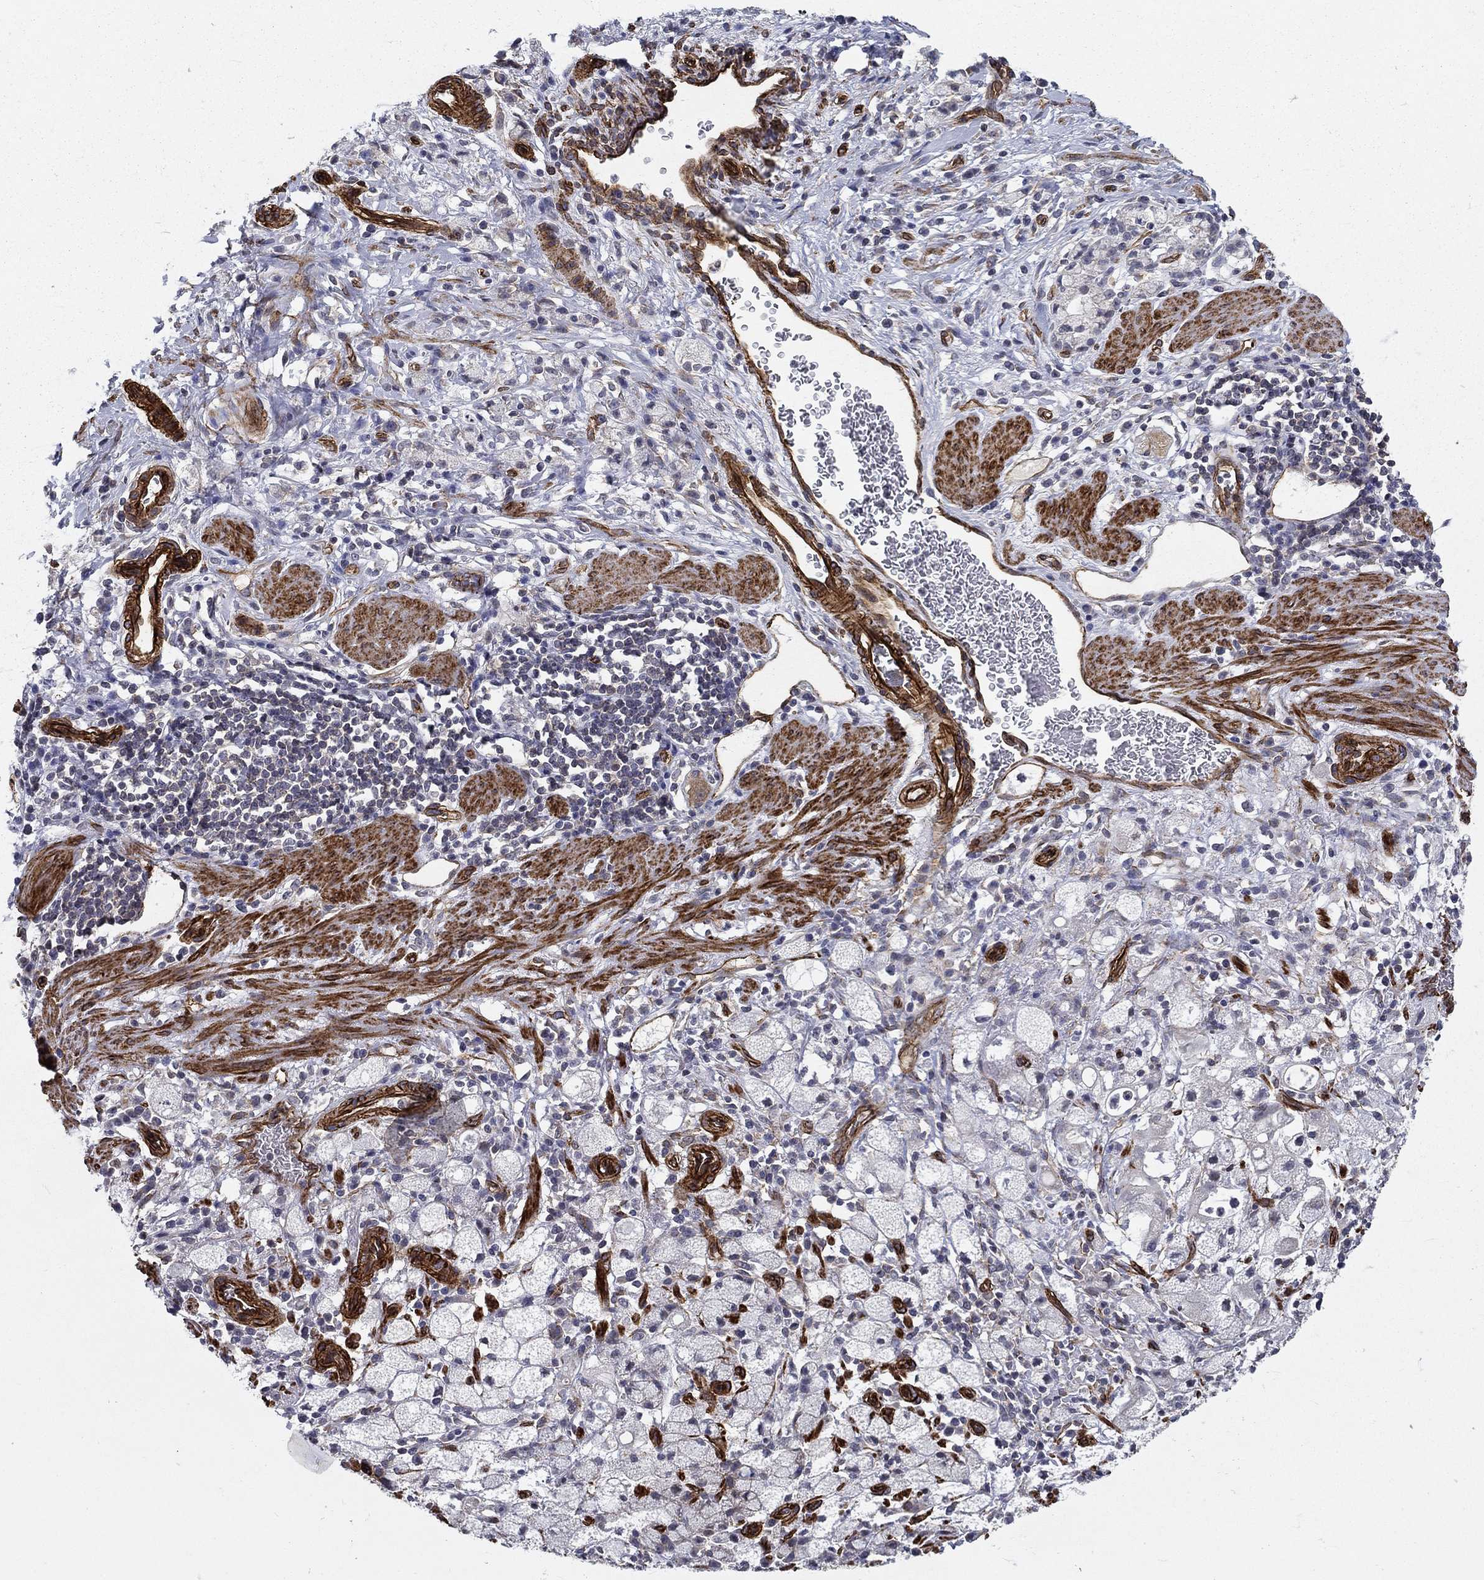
{"staining": {"intensity": "negative", "quantity": "none", "location": "none"}, "tissue": "stomach cancer", "cell_type": "Tumor cells", "image_type": "cancer", "snomed": [{"axis": "morphology", "description": "Adenocarcinoma, NOS"}, {"axis": "topography", "description": "Stomach"}], "caption": "High magnification brightfield microscopy of stomach cancer (adenocarcinoma) stained with DAB (brown) and counterstained with hematoxylin (blue): tumor cells show no significant positivity.", "gene": "SYNC", "patient": {"sex": "male", "age": 58}}